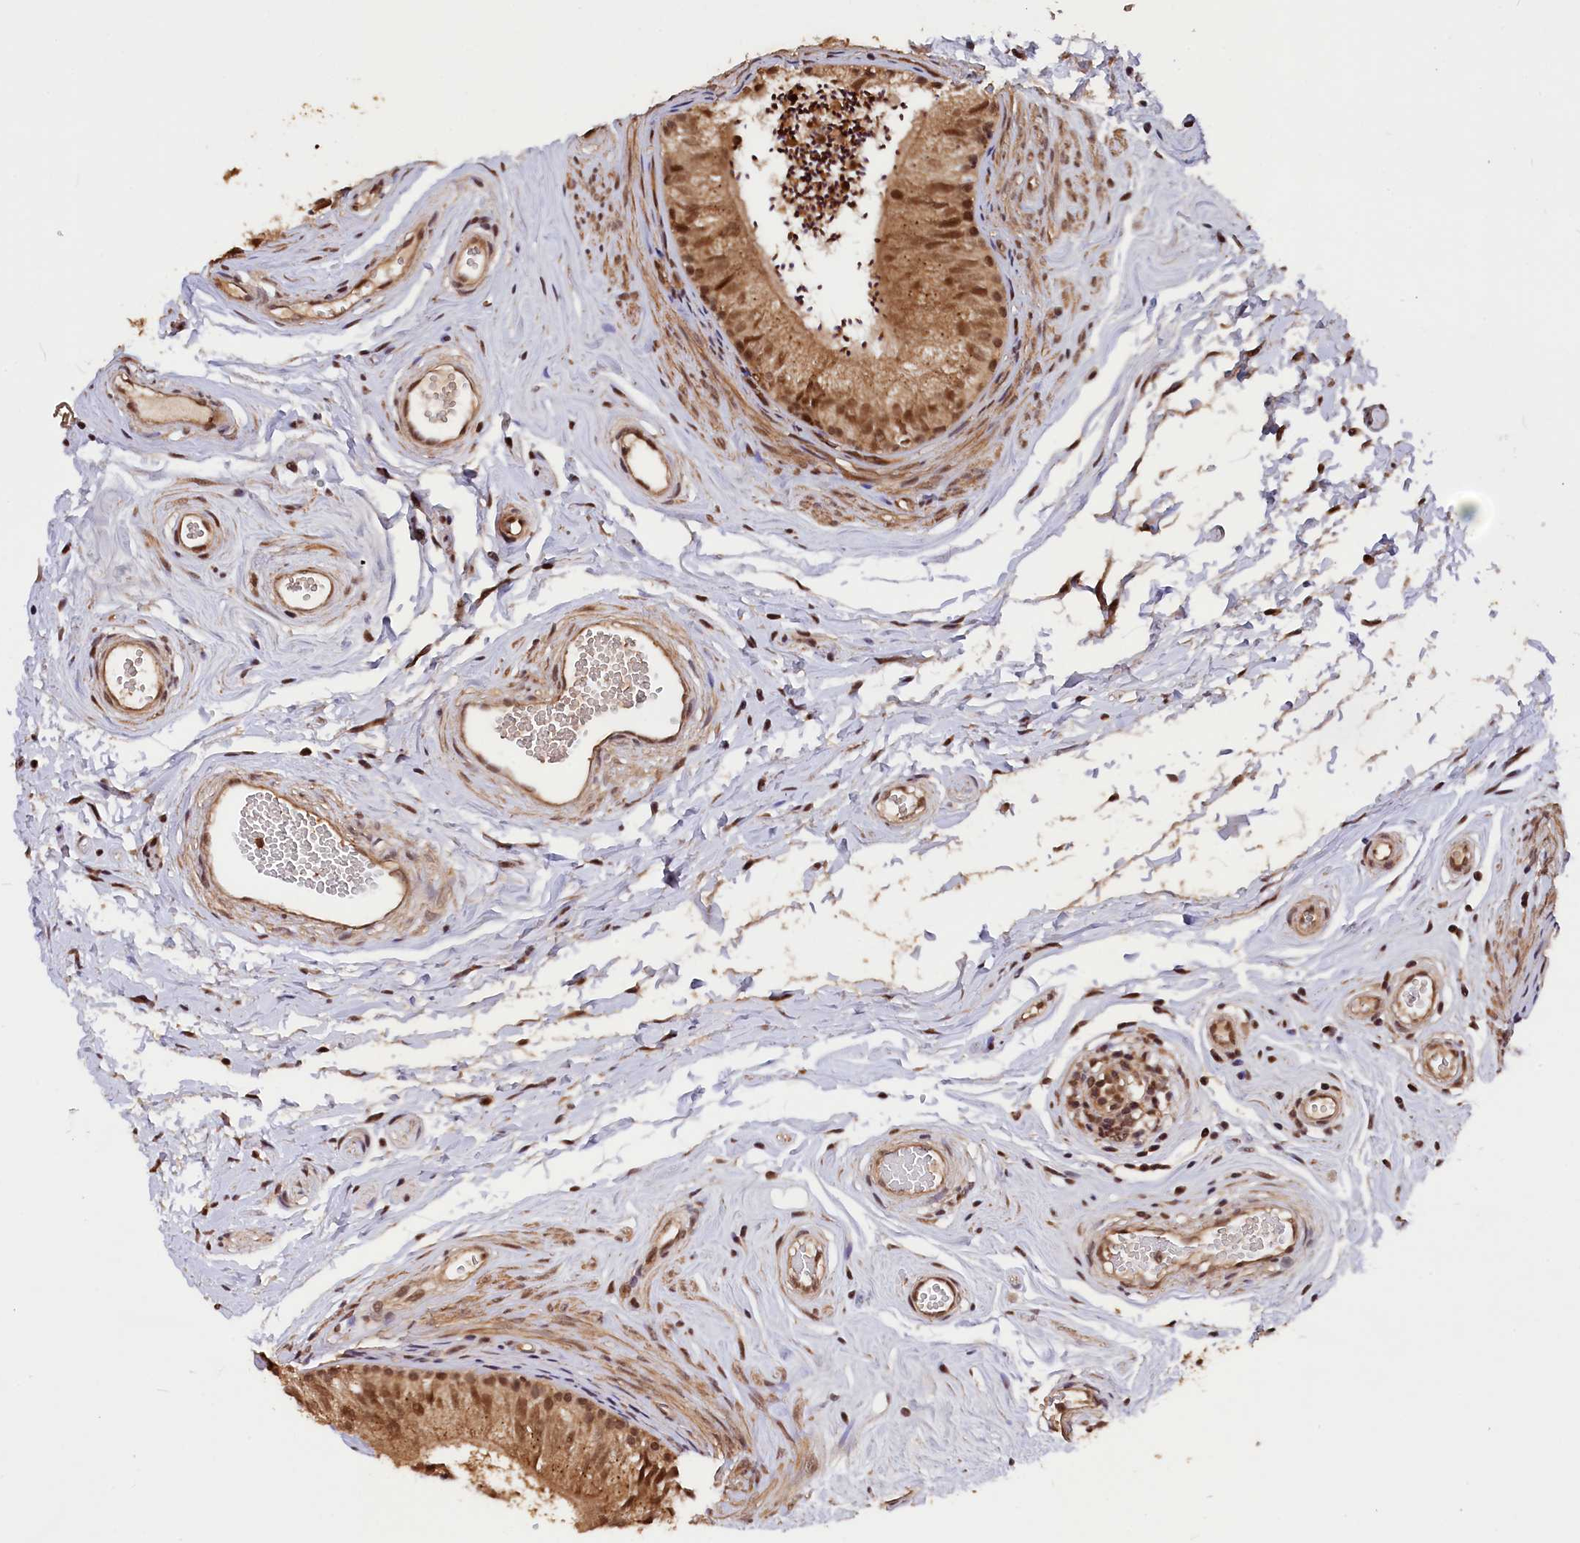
{"staining": {"intensity": "moderate", "quantity": ">75%", "location": "cytoplasmic/membranous,nuclear"}, "tissue": "epididymis", "cell_type": "Glandular cells", "image_type": "normal", "snomed": [{"axis": "morphology", "description": "Normal tissue, NOS"}, {"axis": "topography", "description": "Epididymis"}], "caption": "Approximately >75% of glandular cells in benign epididymis reveal moderate cytoplasmic/membranous,nuclear protein positivity as visualized by brown immunohistochemical staining.", "gene": "ADRM1", "patient": {"sex": "male", "age": 56}}